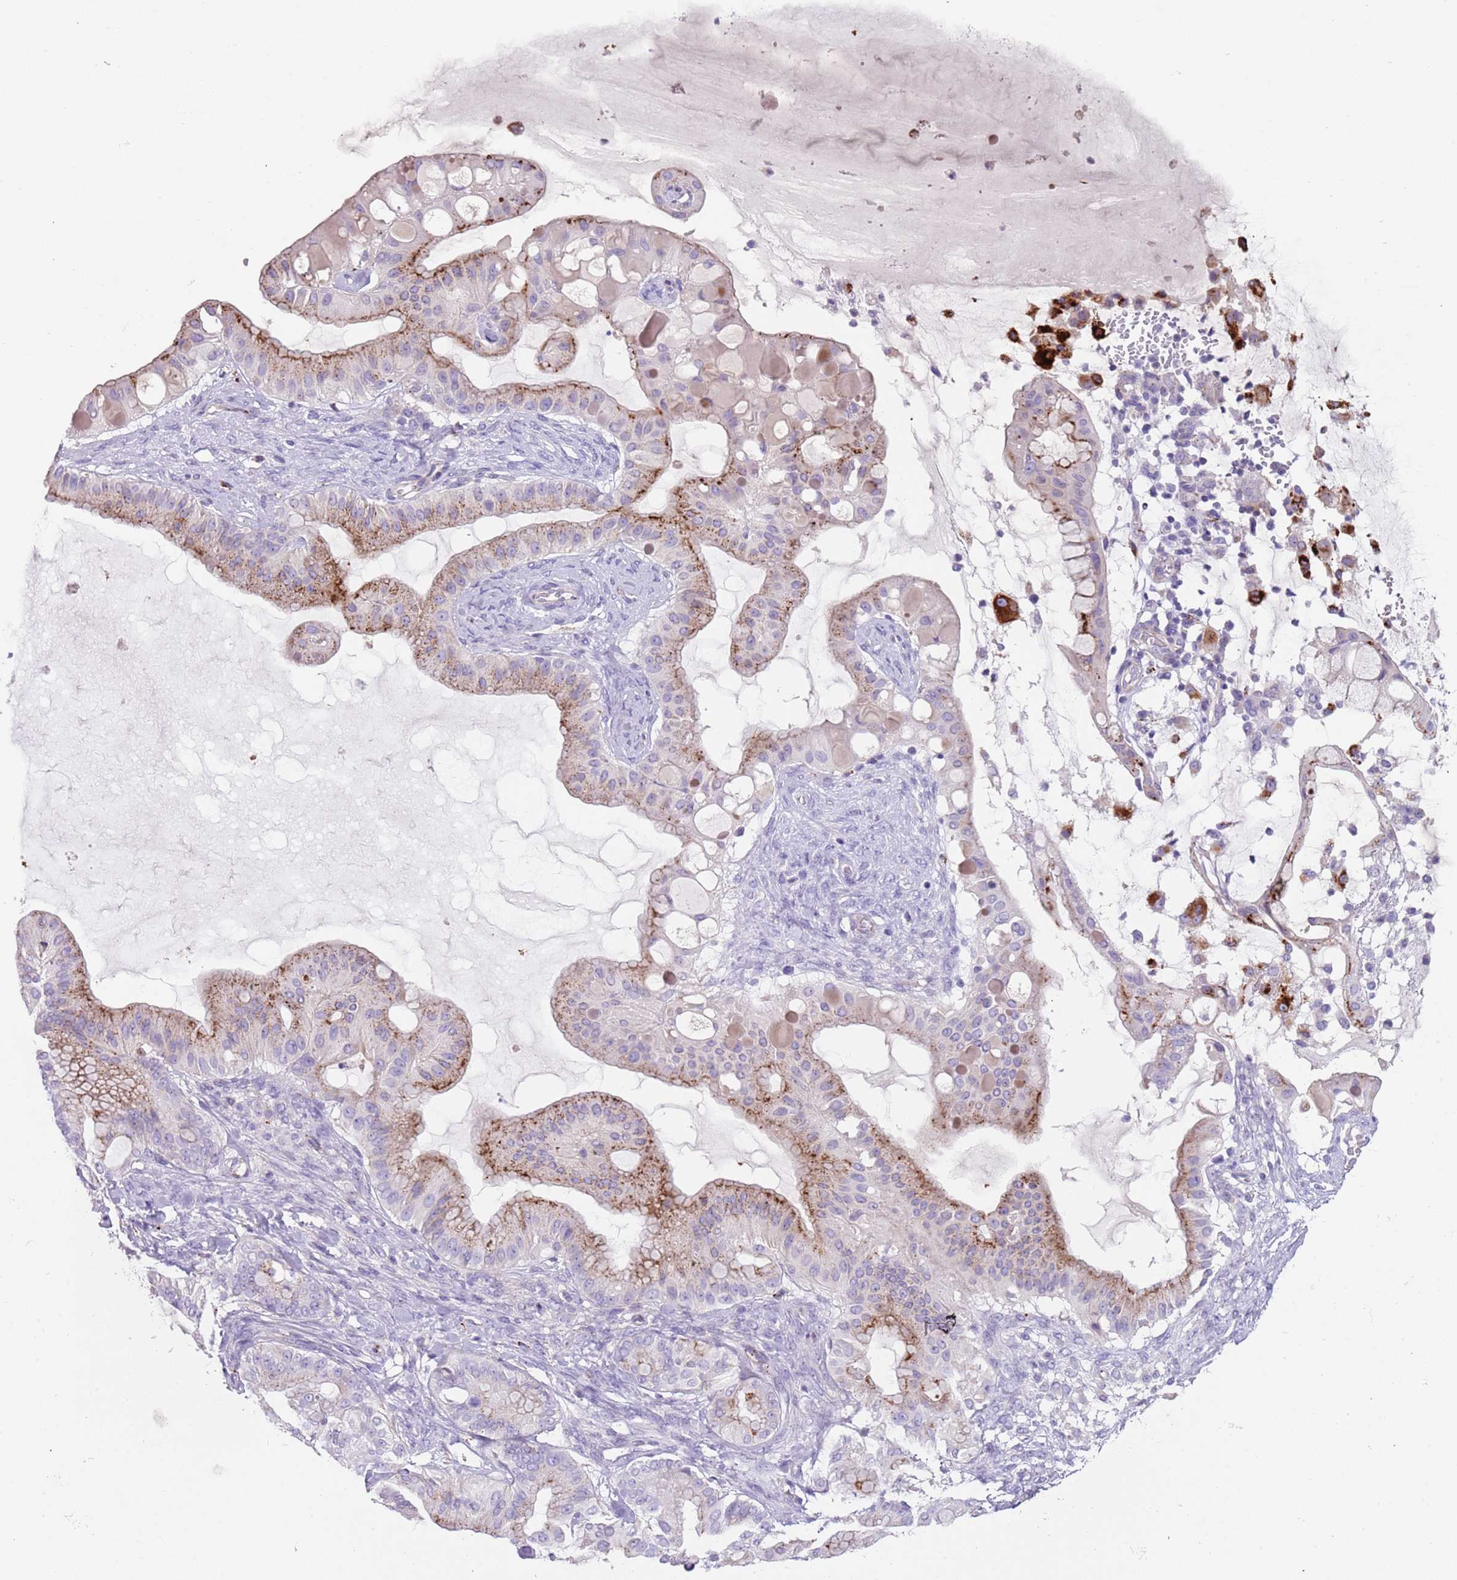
{"staining": {"intensity": "strong", "quantity": "<25%", "location": "cytoplasmic/membranous"}, "tissue": "ovarian cancer", "cell_type": "Tumor cells", "image_type": "cancer", "snomed": [{"axis": "morphology", "description": "Cystadenocarcinoma, mucinous, NOS"}, {"axis": "topography", "description": "Ovary"}], "caption": "Strong cytoplasmic/membranous protein staining is seen in about <25% of tumor cells in ovarian cancer (mucinous cystadenocarcinoma).", "gene": "LRRN3", "patient": {"sex": "female", "age": 61}}